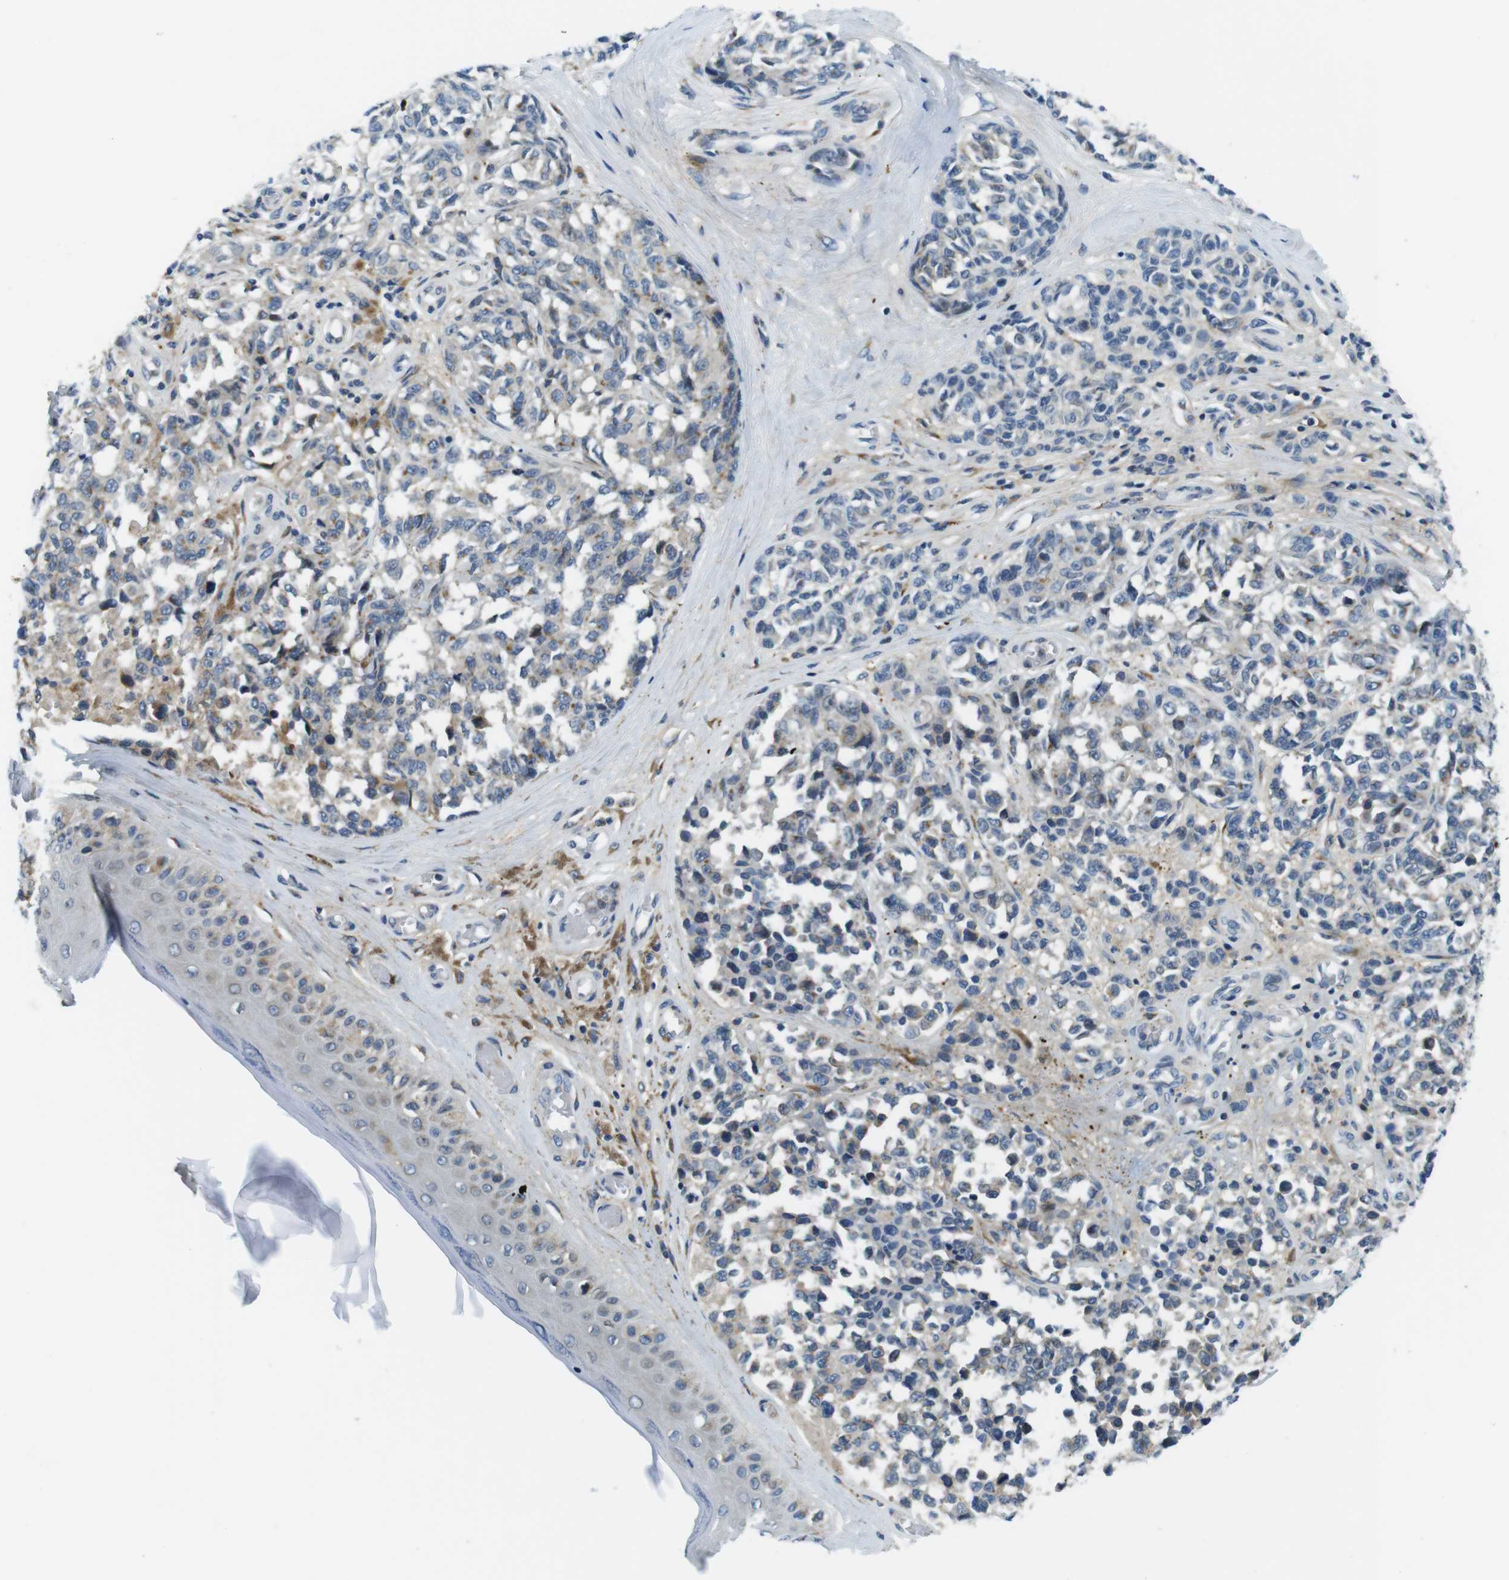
{"staining": {"intensity": "weak", "quantity": "25%-75%", "location": "cytoplasmic/membranous"}, "tissue": "melanoma", "cell_type": "Tumor cells", "image_type": "cancer", "snomed": [{"axis": "morphology", "description": "Malignant melanoma, NOS"}, {"axis": "topography", "description": "Skin"}], "caption": "Immunohistochemical staining of malignant melanoma exhibits low levels of weak cytoplasmic/membranous protein expression in approximately 25%-75% of tumor cells.", "gene": "ZDHHC3", "patient": {"sex": "female", "age": 64}}